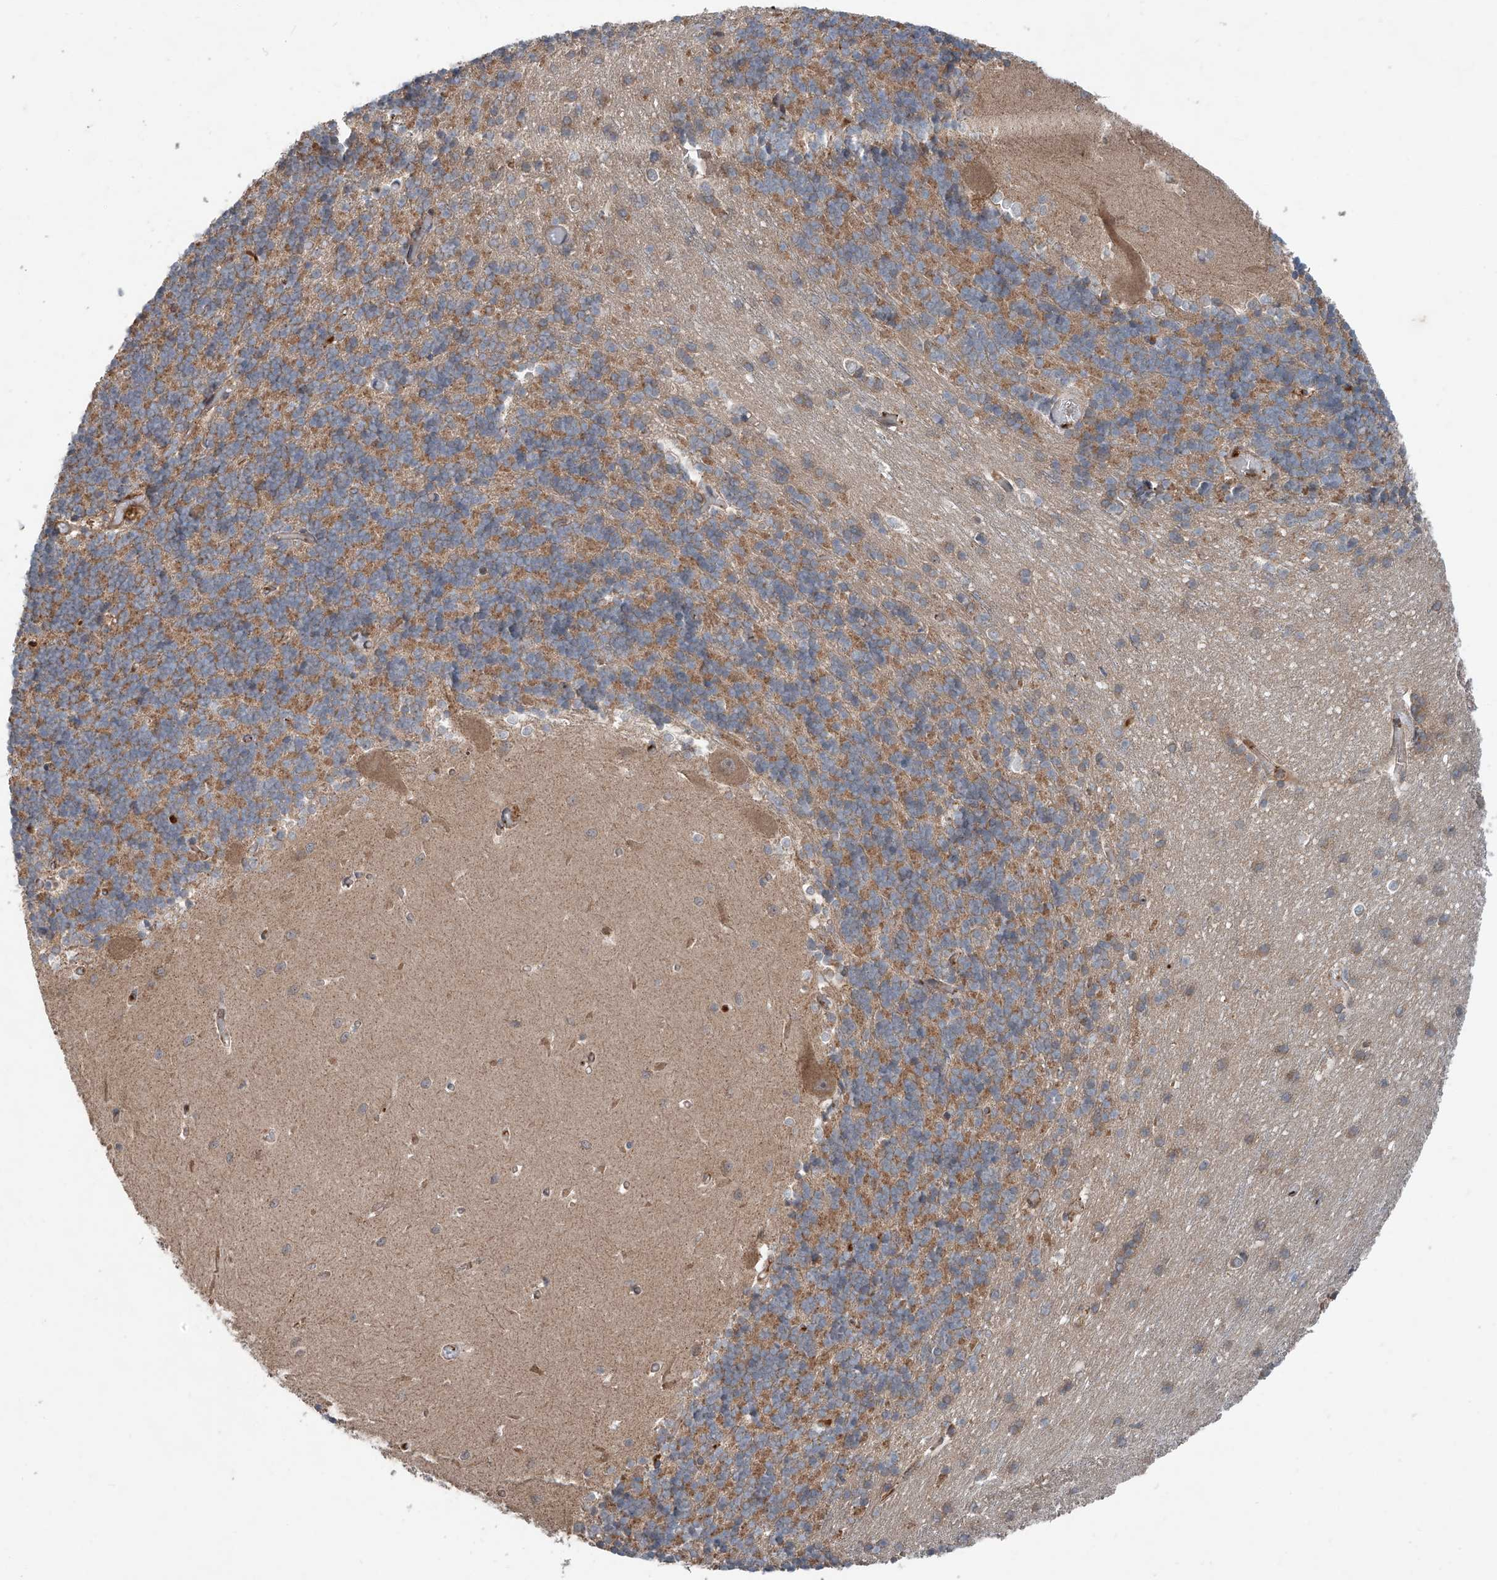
{"staining": {"intensity": "moderate", "quantity": "25%-75%", "location": "cytoplasmic/membranous"}, "tissue": "cerebellum", "cell_type": "Cells in granular layer", "image_type": "normal", "snomed": [{"axis": "morphology", "description": "Normal tissue, NOS"}, {"axis": "topography", "description": "Cerebellum"}], "caption": "Protein expression analysis of normal human cerebellum reveals moderate cytoplasmic/membranous staining in about 25%-75% of cells in granular layer.", "gene": "ADAM23", "patient": {"sex": "male", "age": 37}}